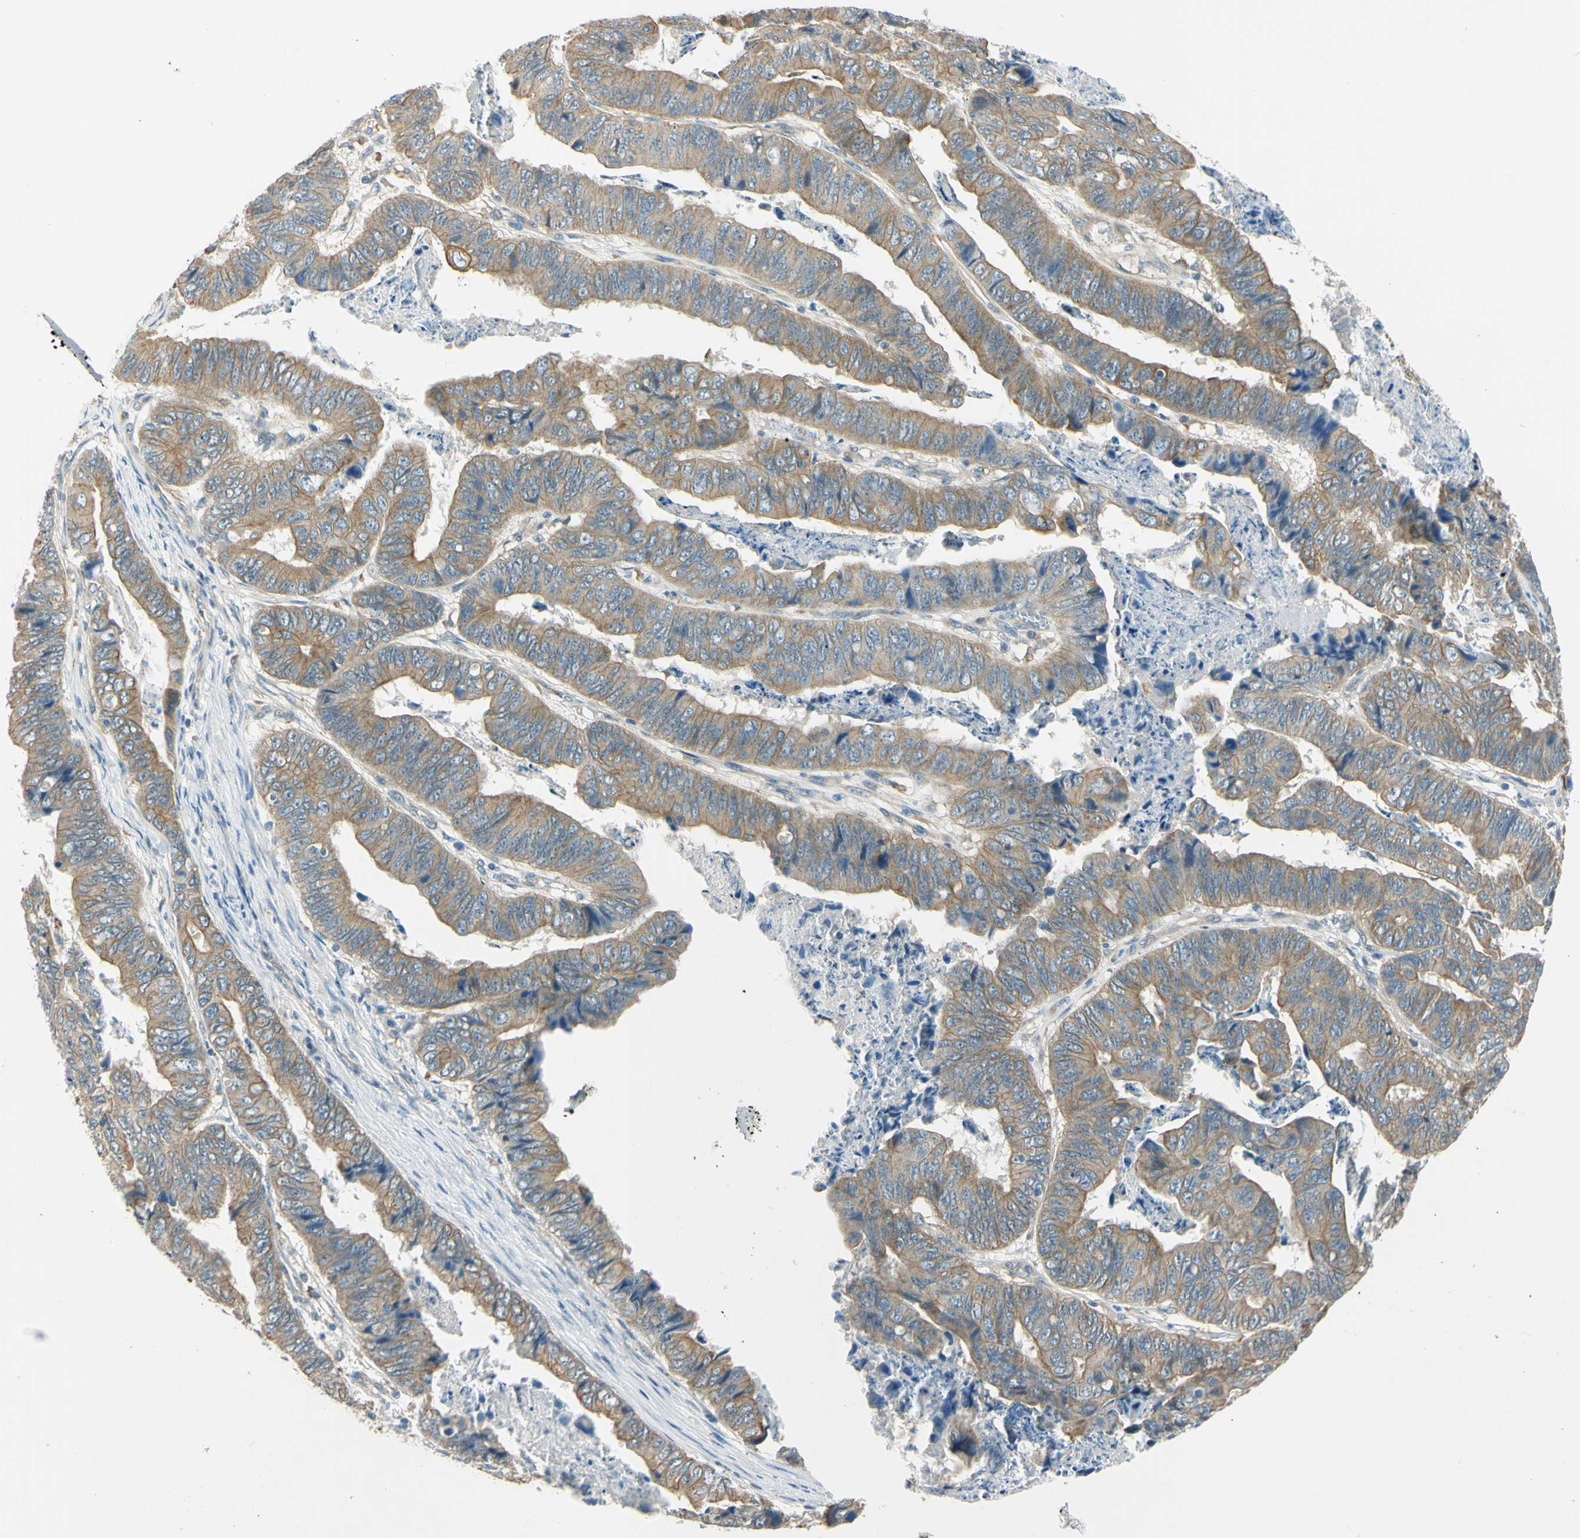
{"staining": {"intensity": "moderate", "quantity": ">75%", "location": "cytoplasmic/membranous"}, "tissue": "stomach cancer", "cell_type": "Tumor cells", "image_type": "cancer", "snomed": [{"axis": "morphology", "description": "Adenocarcinoma, NOS"}, {"axis": "topography", "description": "Stomach, lower"}], "caption": "An image of human stomach cancer (adenocarcinoma) stained for a protein displays moderate cytoplasmic/membranous brown staining in tumor cells.", "gene": "LAMA3", "patient": {"sex": "male", "age": 77}}